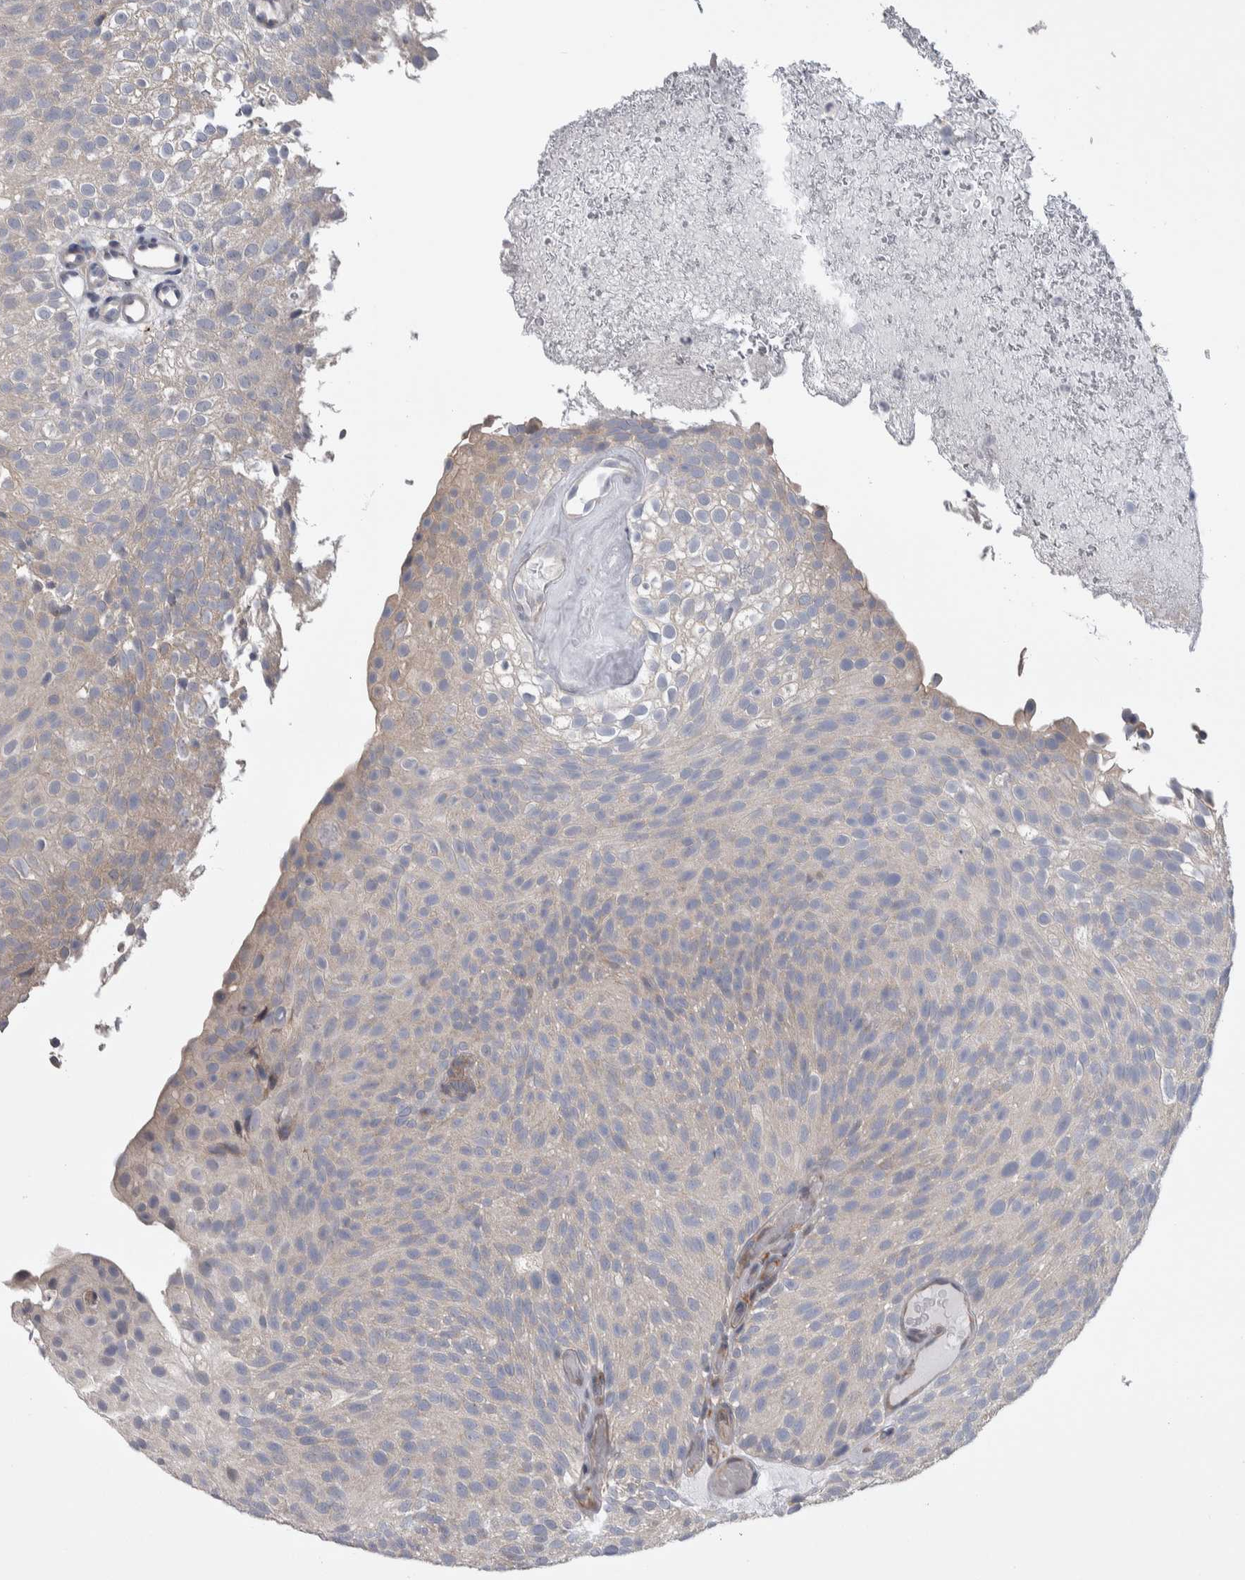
{"staining": {"intensity": "weak", "quantity": "25%-75%", "location": "cytoplasmic/membranous"}, "tissue": "urothelial cancer", "cell_type": "Tumor cells", "image_type": "cancer", "snomed": [{"axis": "morphology", "description": "Urothelial carcinoma, Low grade"}, {"axis": "topography", "description": "Urinary bladder"}], "caption": "Weak cytoplasmic/membranous staining for a protein is identified in about 25%-75% of tumor cells of low-grade urothelial carcinoma using IHC.", "gene": "IBTK", "patient": {"sex": "male", "age": 78}}